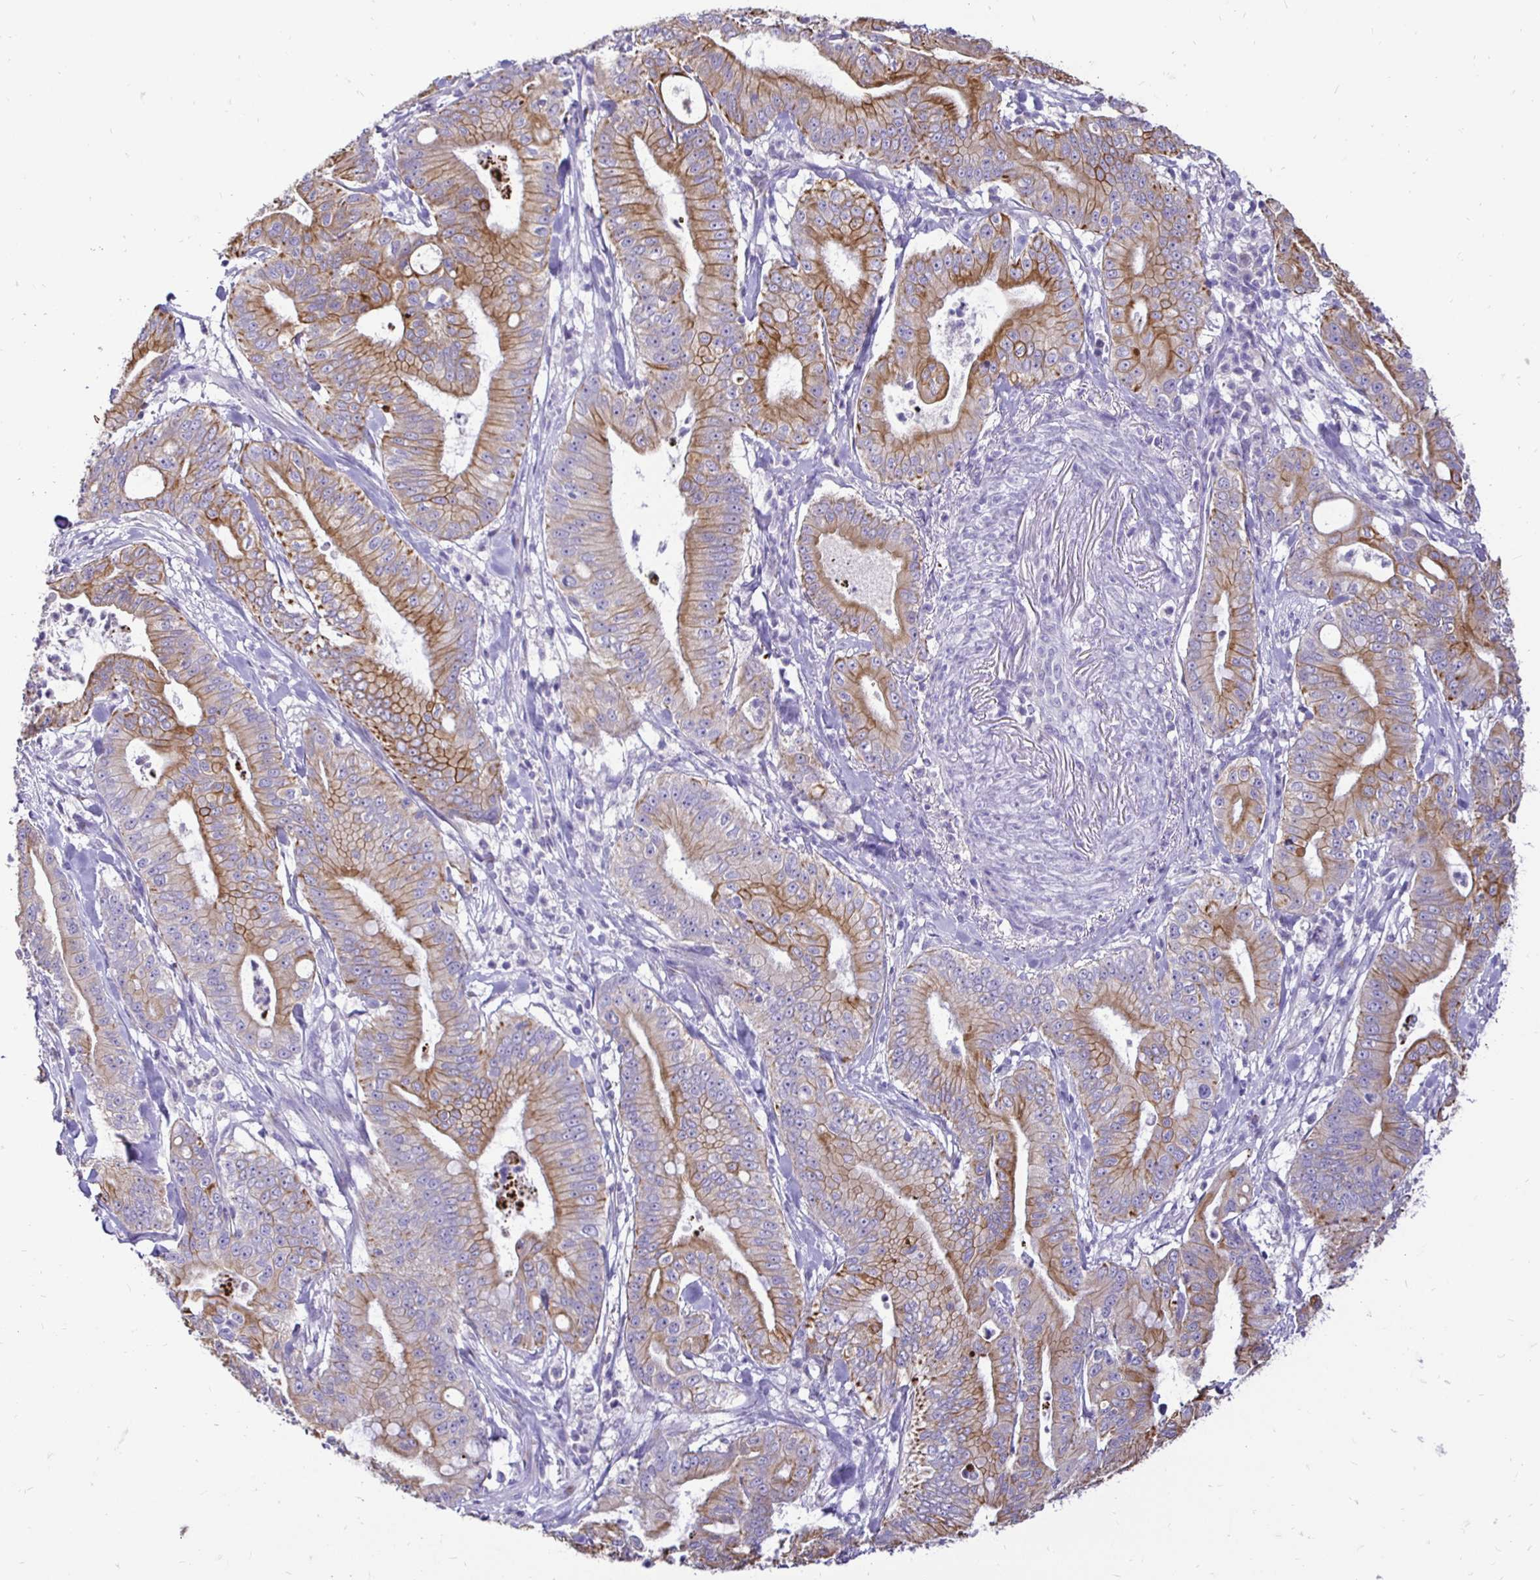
{"staining": {"intensity": "moderate", "quantity": "25%-75%", "location": "cytoplasmic/membranous"}, "tissue": "pancreatic cancer", "cell_type": "Tumor cells", "image_type": "cancer", "snomed": [{"axis": "morphology", "description": "Adenocarcinoma, NOS"}, {"axis": "topography", "description": "Pancreas"}], "caption": "DAB immunohistochemical staining of adenocarcinoma (pancreatic) displays moderate cytoplasmic/membranous protein expression in approximately 25%-75% of tumor cells.", "gene": "TAF1D", "patient": {"sex": "male", "age": 71}}